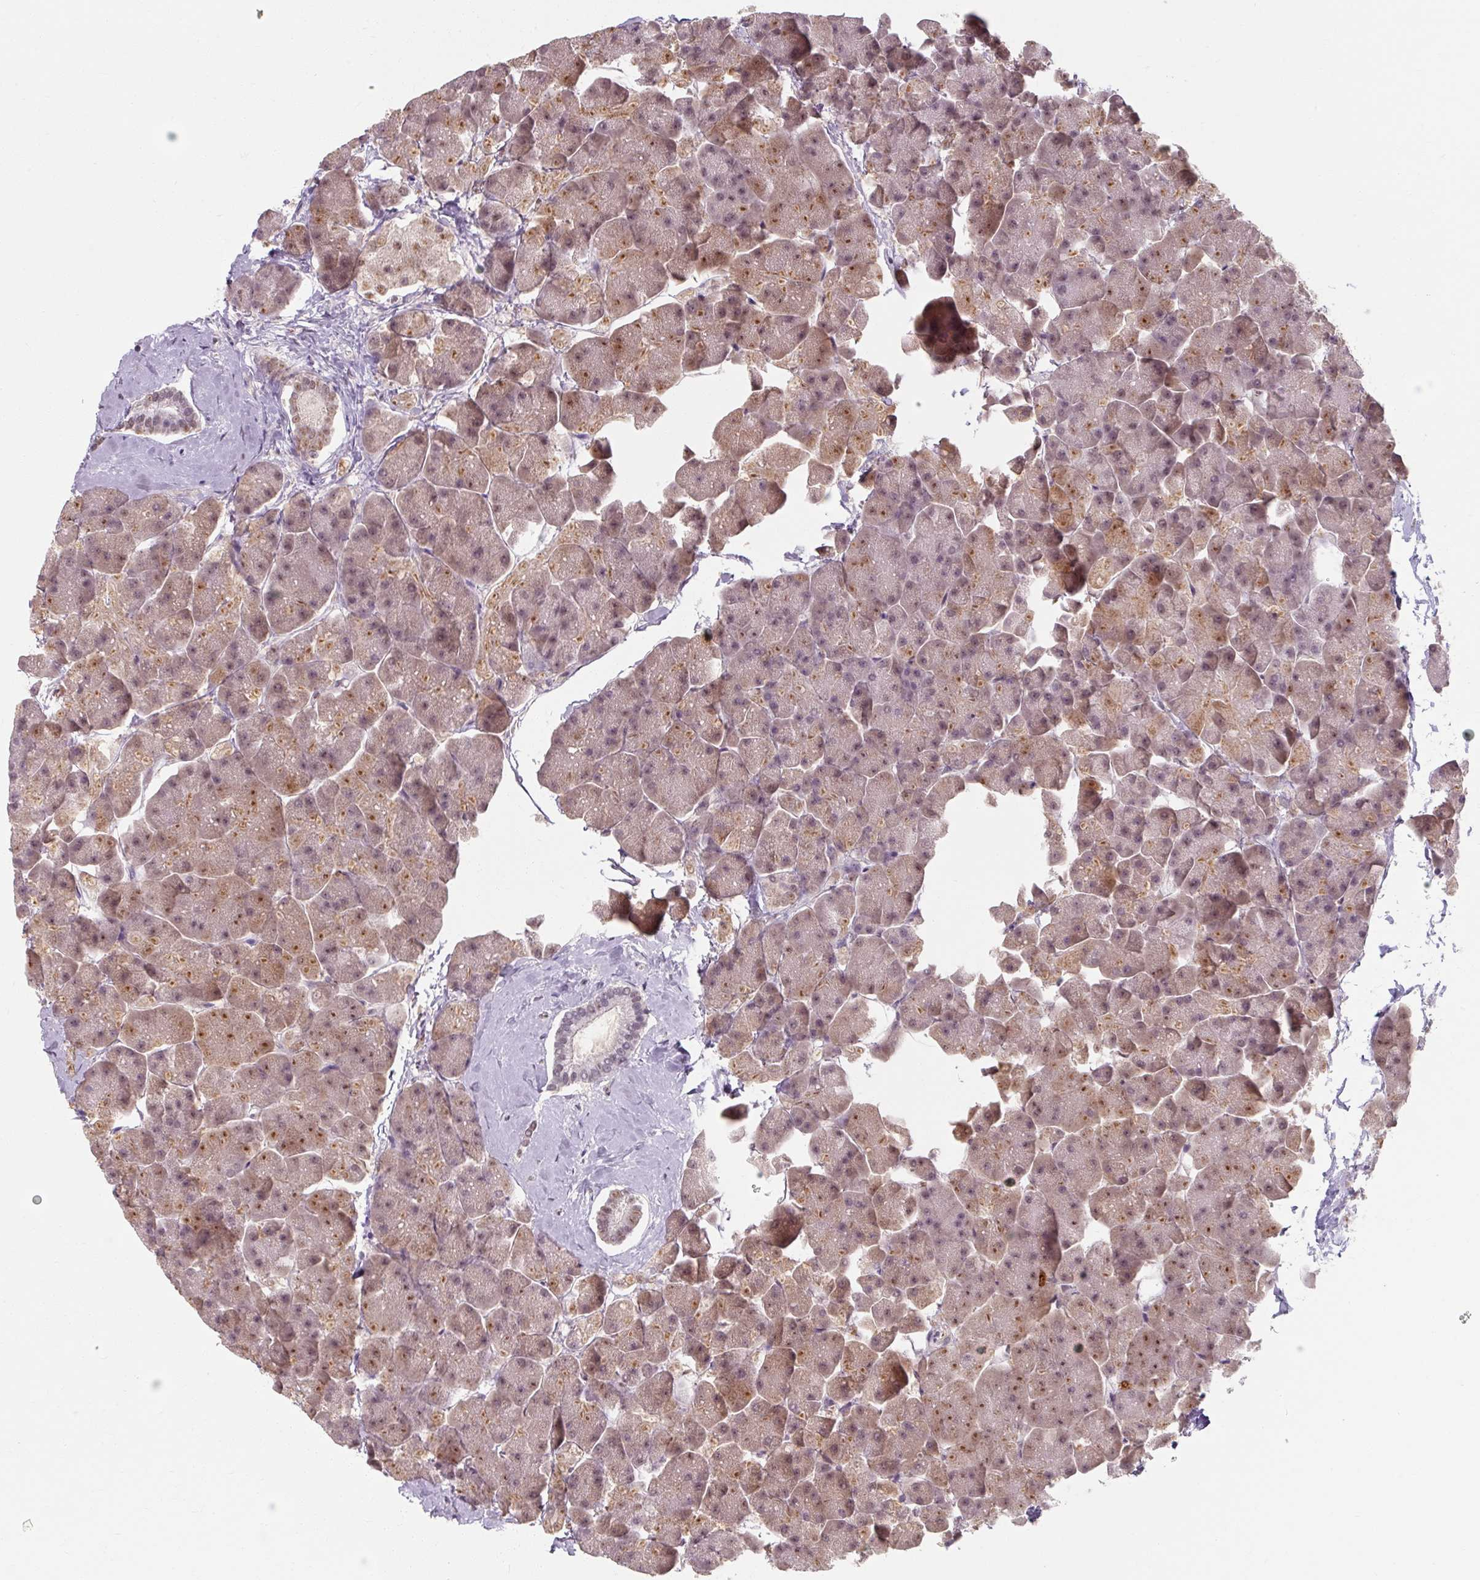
{"staining": {"intensity": "moderate", "quantity": "25%-75%", "location": "nuclear"}, "tissue": "pancreas", "cell_type": "Exocrine glandular cells", "image_type": "normal", "snomed": [{"axis": "morphology", "description": "Normal tissue, NOS"}, {"axis": "topography", "description": "Pancreas"}, {"axis": "topography", "description": "Peripheral nerve tissue"}], "caption": "A brown stain highlights moderate nuclear expression of a protein in exocrine glandular cells of benign pancreas. (brown staining indicates protein expression, while blue staining denotes nuclei).", "gene": "ENSG00000291316", "patient": {"sex": "male", "age": 54}}